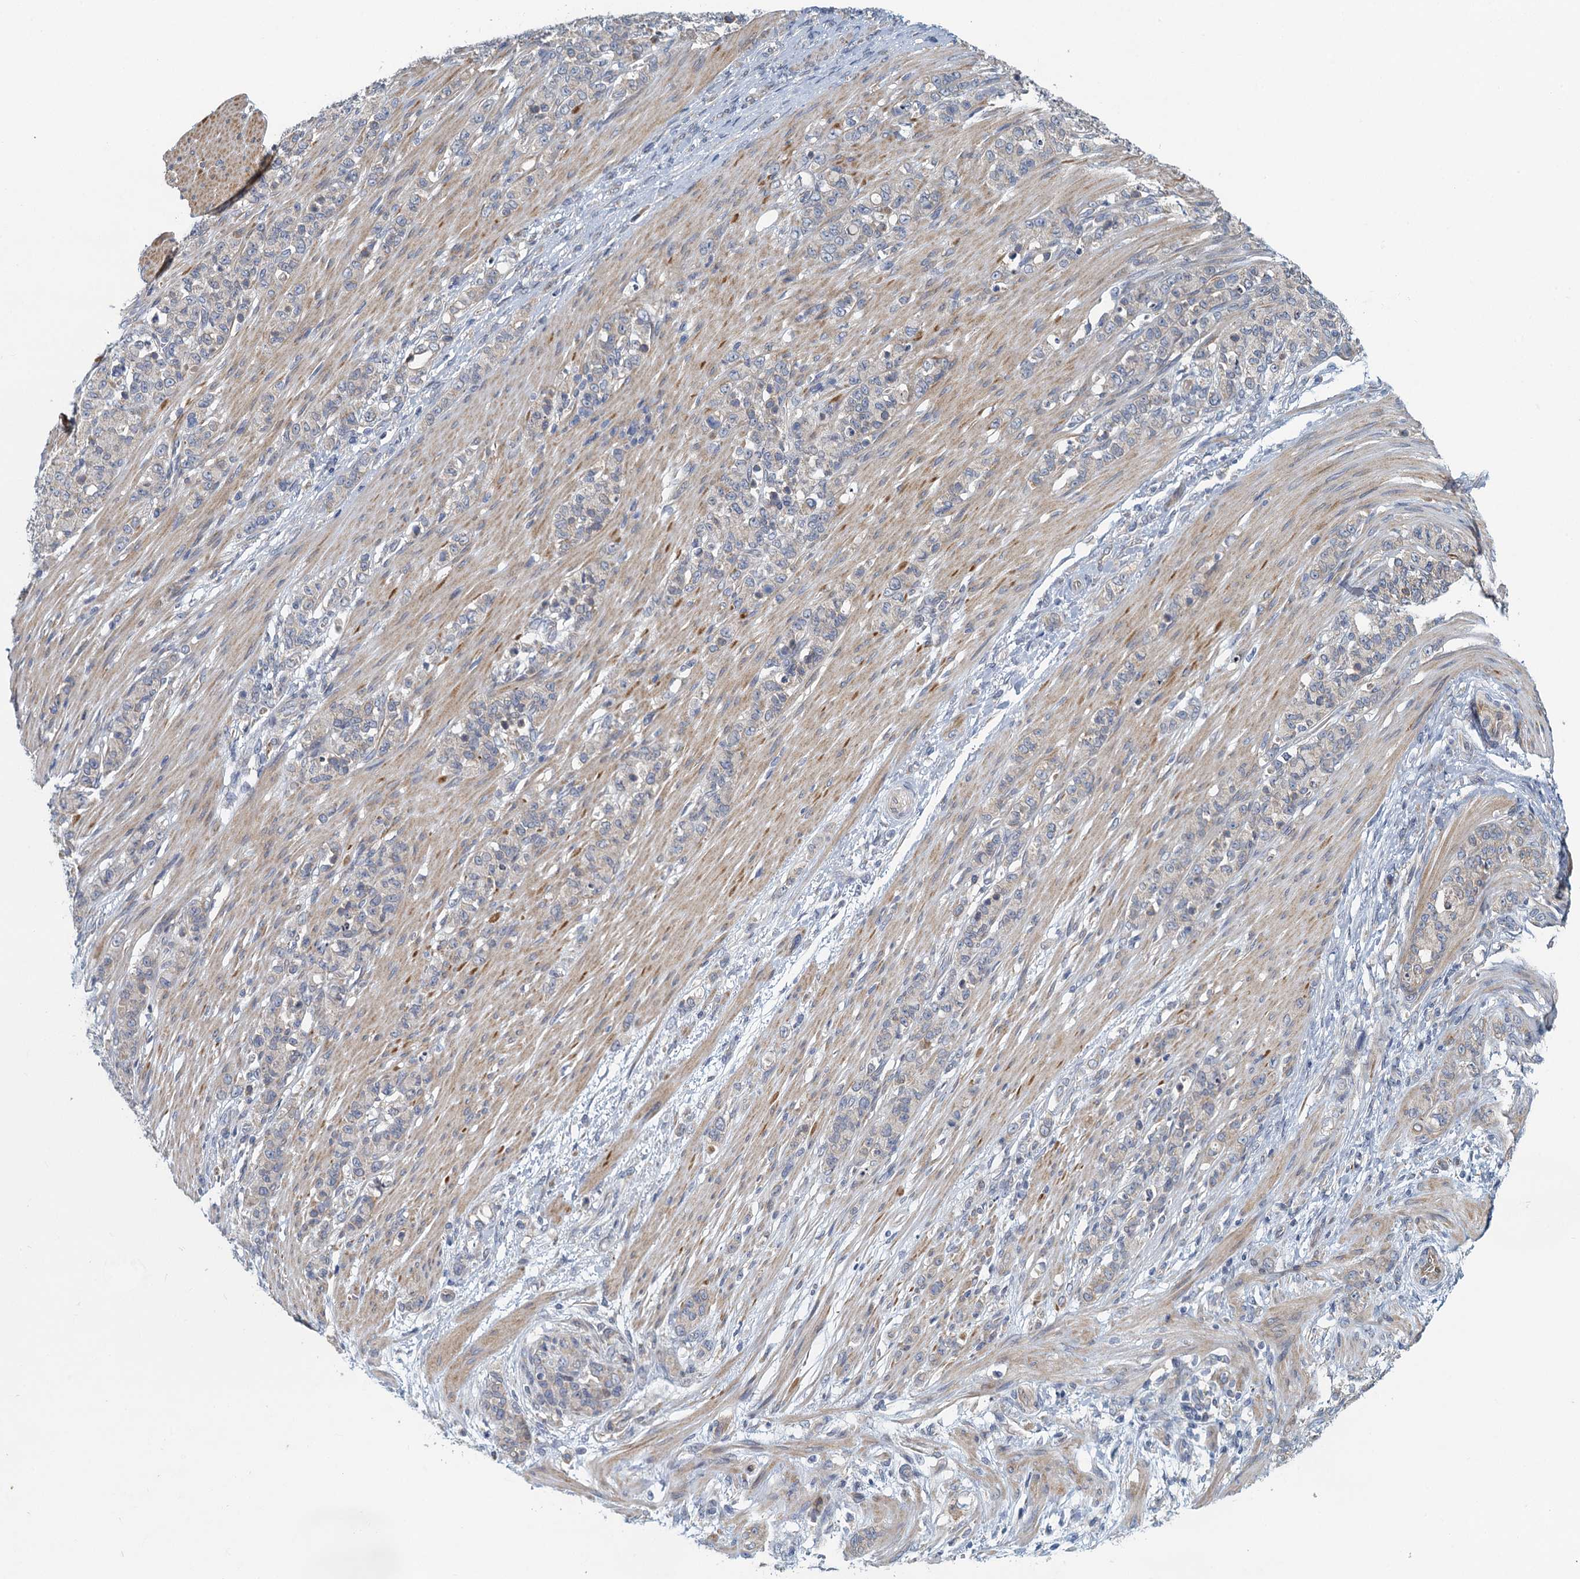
{"staining": {"intensity": "negative", "quantity": "none", "location": "none"}, "tissue": "stomach cancer", "cell_type": "Tumor cells", "image_type": "cancer", "snomed": [{"axis": "morphology", "description": "Adenocarcinoma, NOS"}, {"axis": "topography", "description": "Stomach"}], "caption": "Immunohistochemical staining of adenocarcinoma (stomach) displays no significant expression in tumor cells. (Stains: DAB (3,3'-diaminobenzidine) immunohistochemistry (IHC) with hematoxylin counter stain, Microscopy: brightfield microscopy at high magnification).", "gene": "ALG2", "patient": {"sex": "female", "age": 79}}